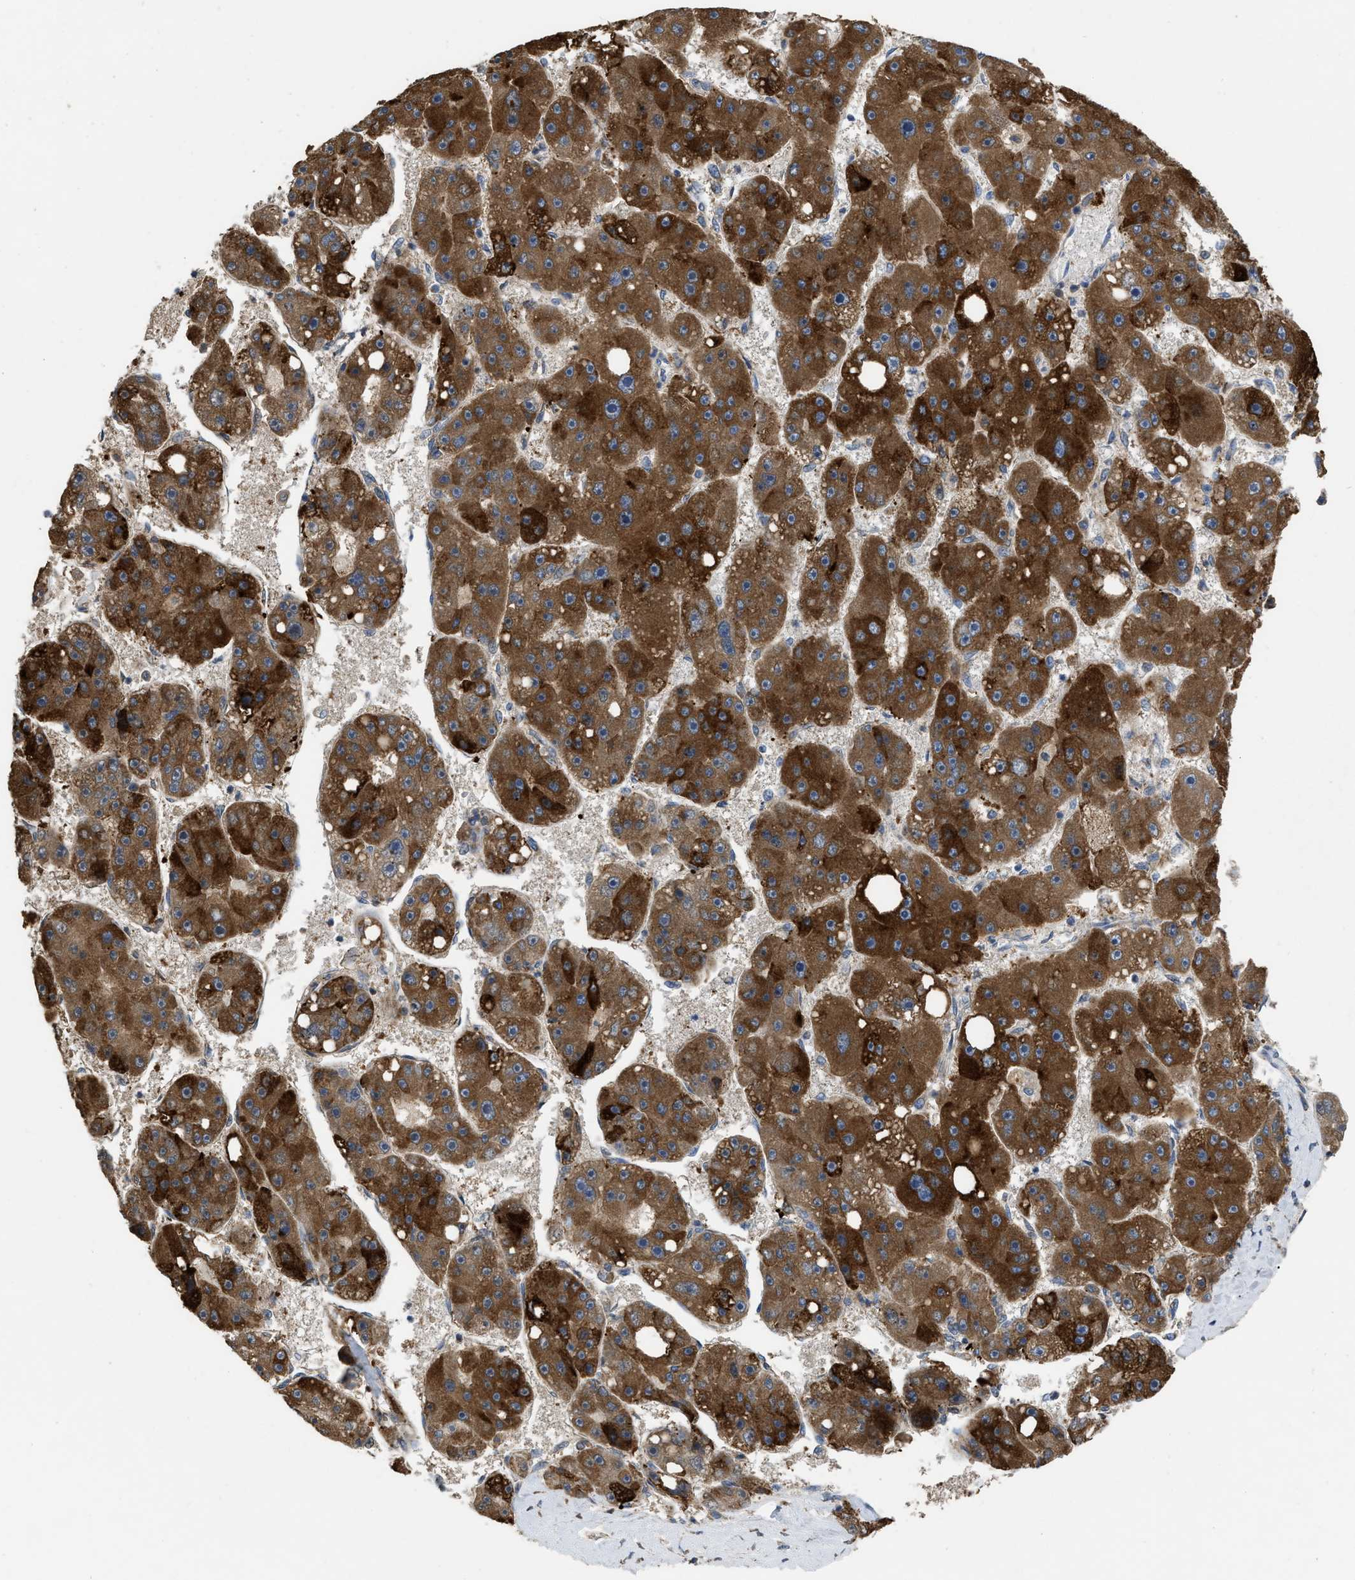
{"staining": {"intensity": "strong", "quantity": ">75%", "location": "cytoplasmic/membranous"}, "tissue": "liver cancer", "cell_type": "Tumor cells", "image_type": "cancer", "snomed": [{"axis": "morphology", "description": "Carcinoma, Hepatocellular, NOS"}, {"axis": "topography", "description": "Liver"}], "caption": "Strong cytoplasmic/membranous staining for a protein is seen in about >75% of tumor cells of hepatocellular carcinoma (liver) using immunohistochemistry.", "gene": "AK2", "patient": {"sex": "female", "age": 61}}